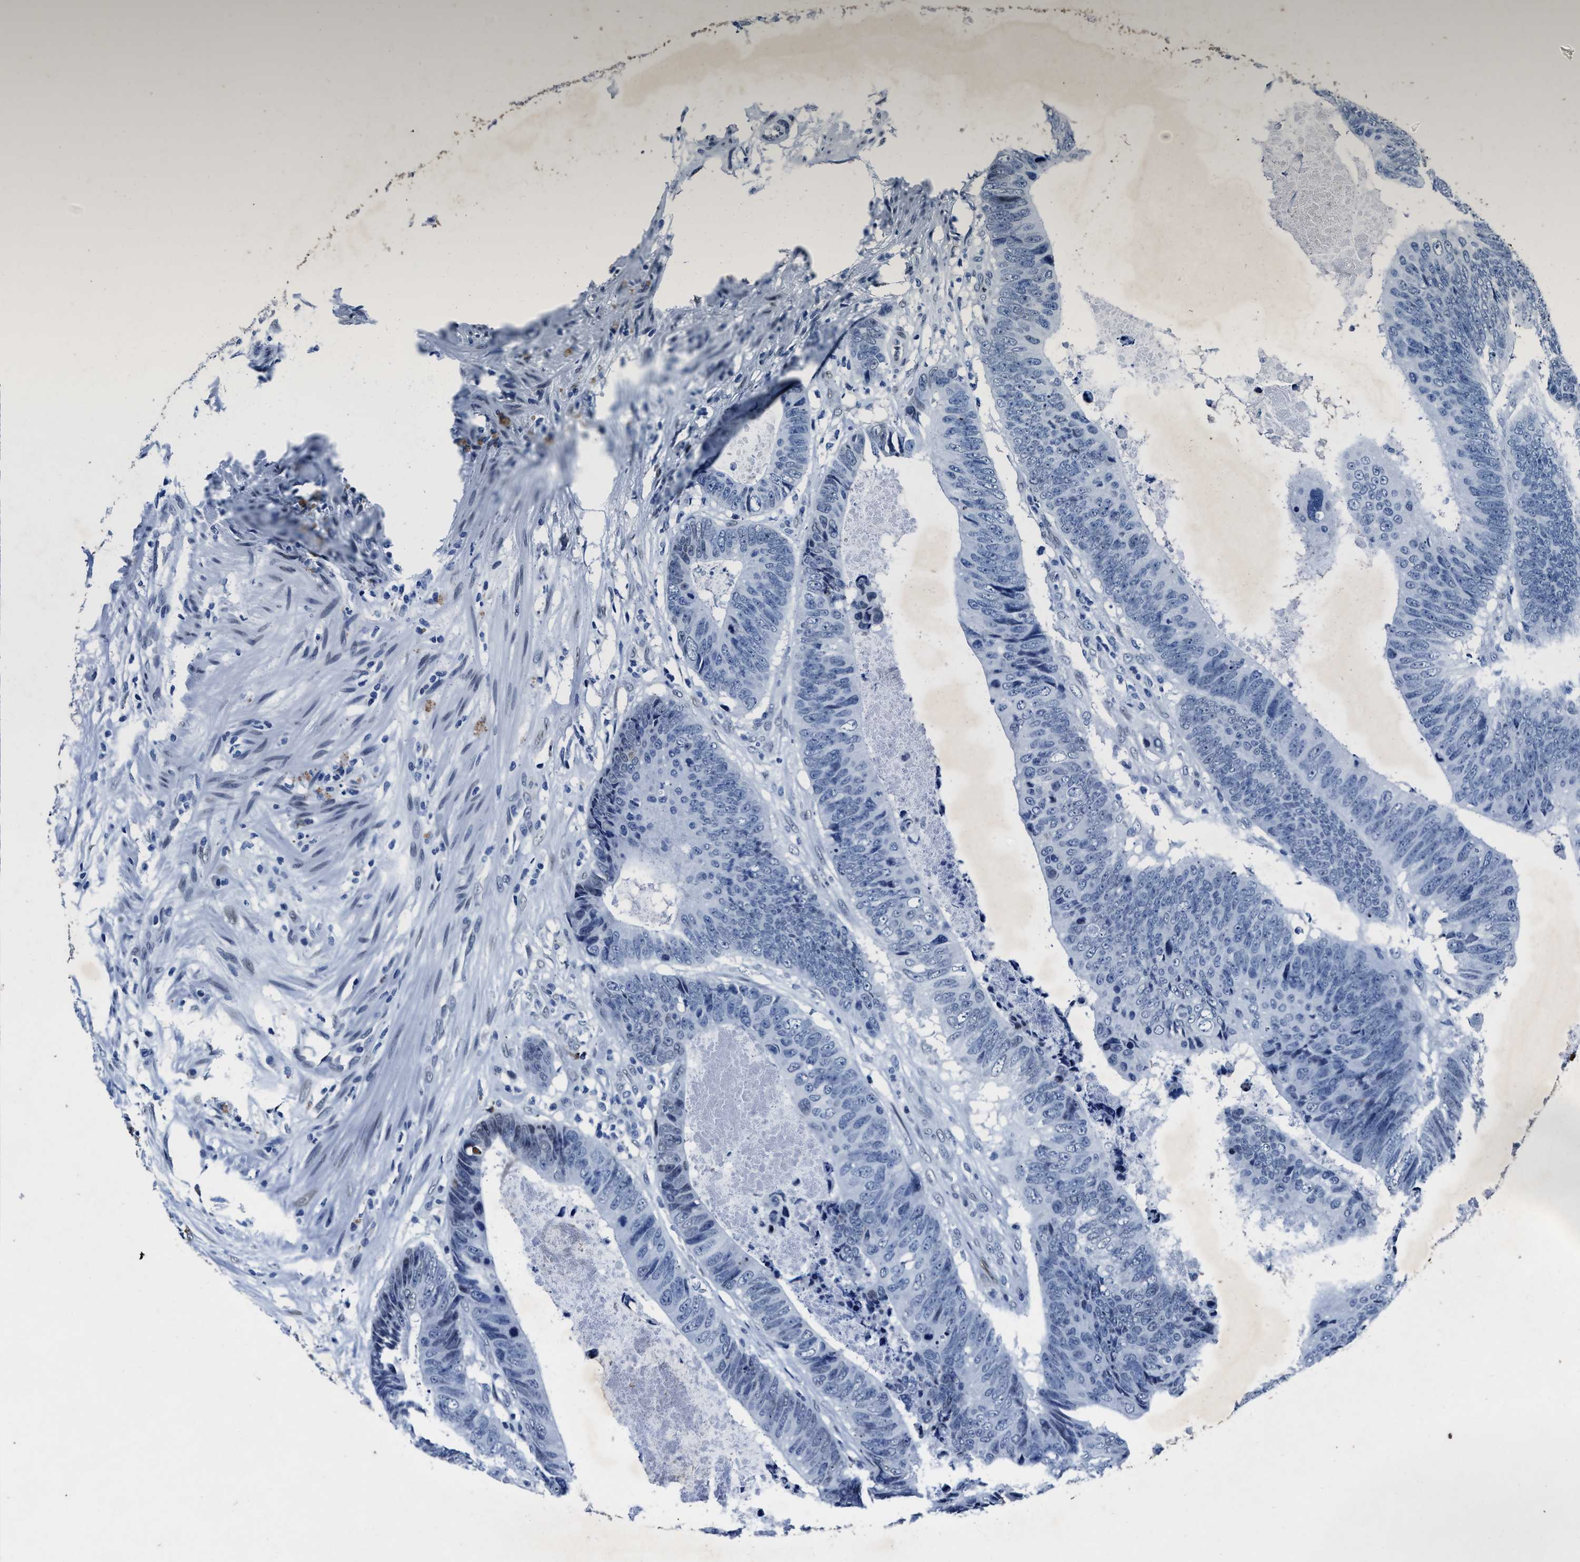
{"staining": {"intensity": "negative", "quantity": "none", "location": "none"}, "tissue": "colorectal cancer", "cell_type": "Tumor cells", "image_type": "cancer", "snomed": [{"axis": "morphology", "description": "Adenocarcinoma, NOS"}, {"axis": "topography", "description": "Colon"}], "caption": "Tumor cells are negative for protein expression in human adenocarcinoma (colorectal).", "gene": "UBN2", "patient": {"sex": "male", "age": 56}}